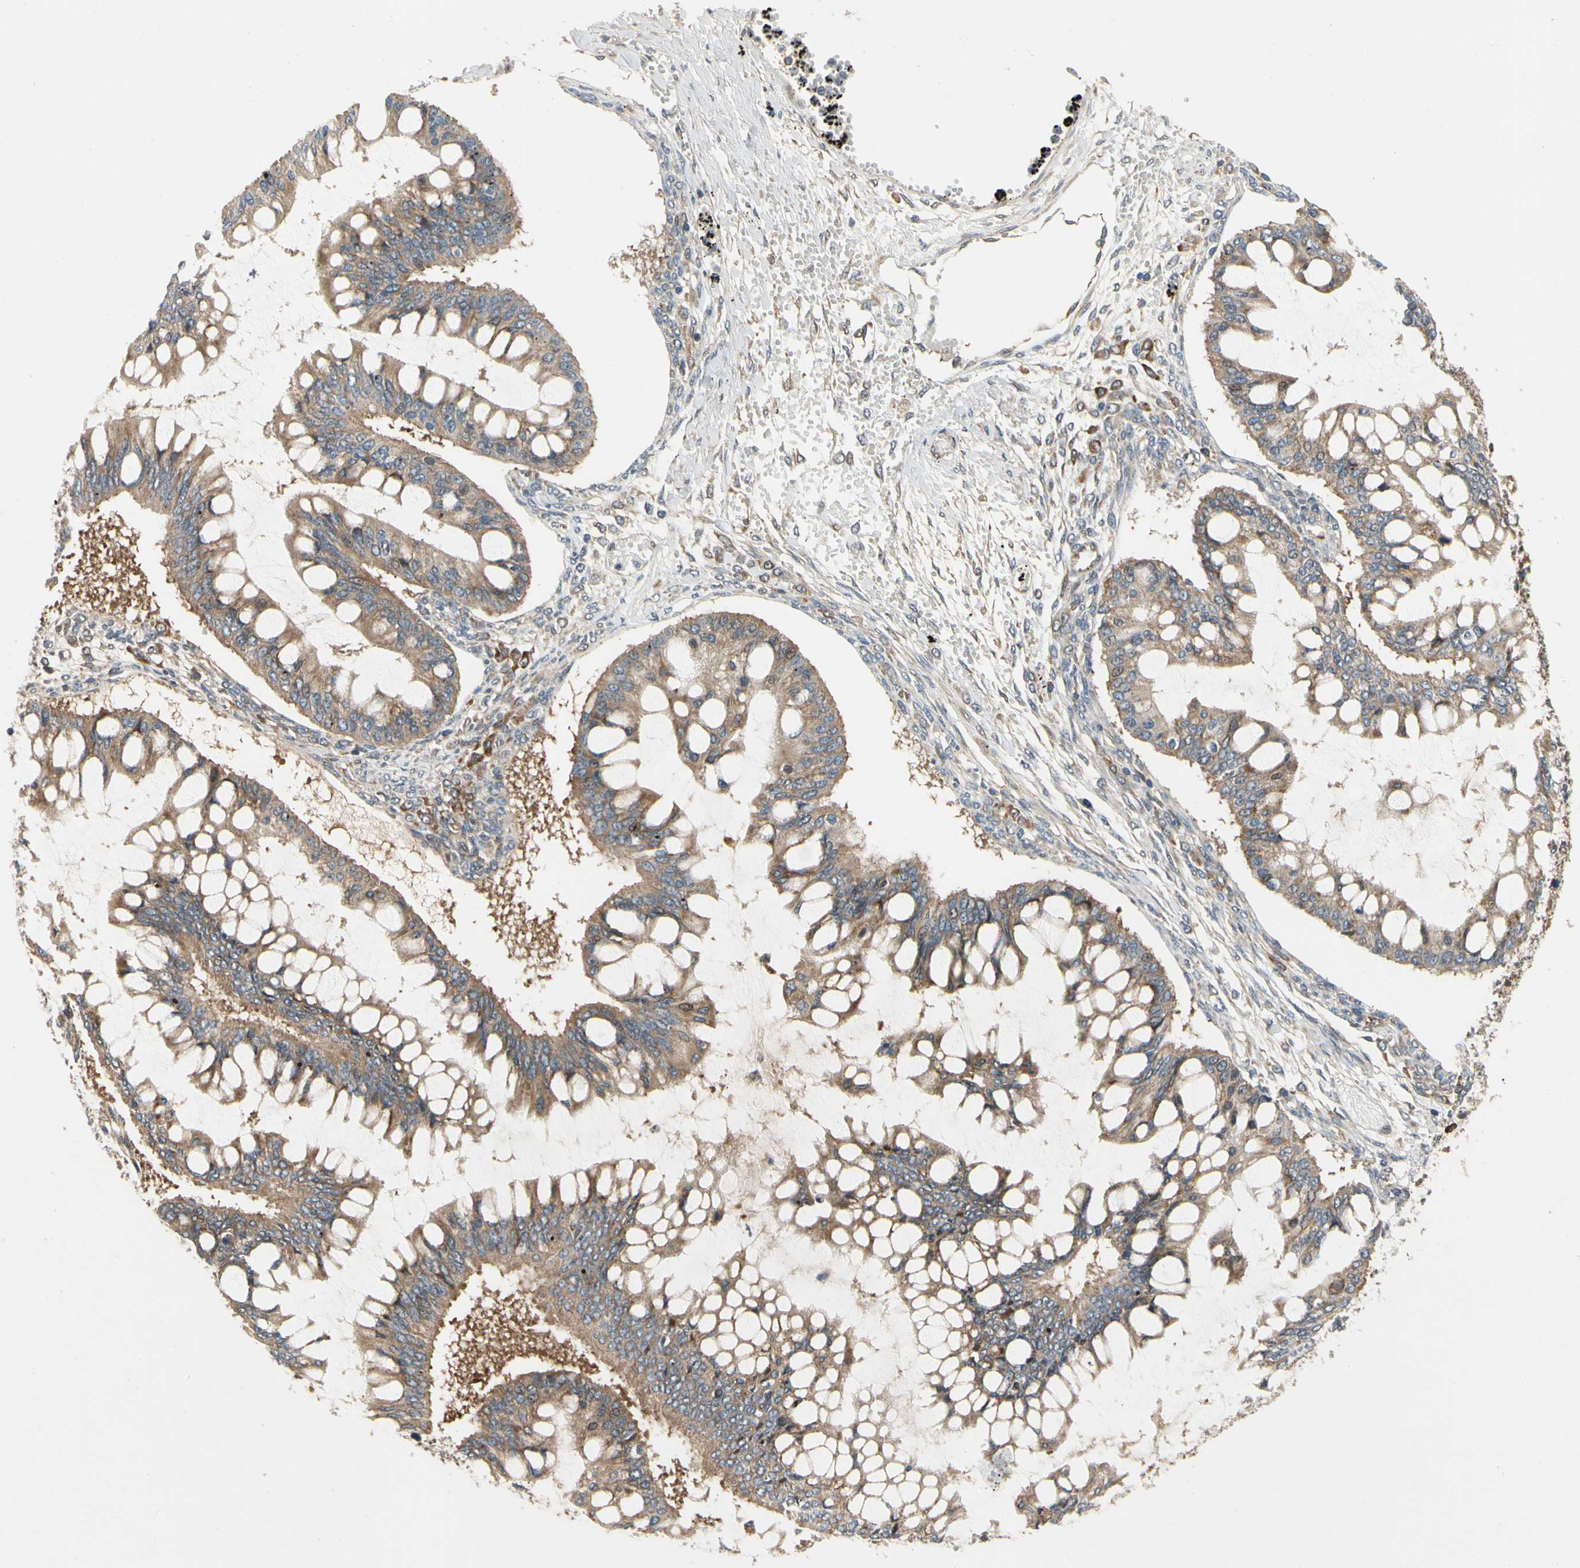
{"staining": {"intensity": "moderate", "quantity": ">75%", "location": "cytoplasmic/membranous"}, "tissue": "ovarian cancer", "cell_type": "Tumor cells", "image_type": "cancer", "snomed": [{"axis": "morphology", "description": "Cystadenocarcinoma, mucinous, NOS"}, {"axis": "topography", "description": "Ovary"}], "caption": "Immunohistochemical staining of ovarian cancer (mucinous cystadenocarcinoma) displays moderate cytoplasmic/membranous protein expression in approximately >75% of tumor cells.", "gene": "TDRP", "patient": {"sex": "female", "age": 73}}